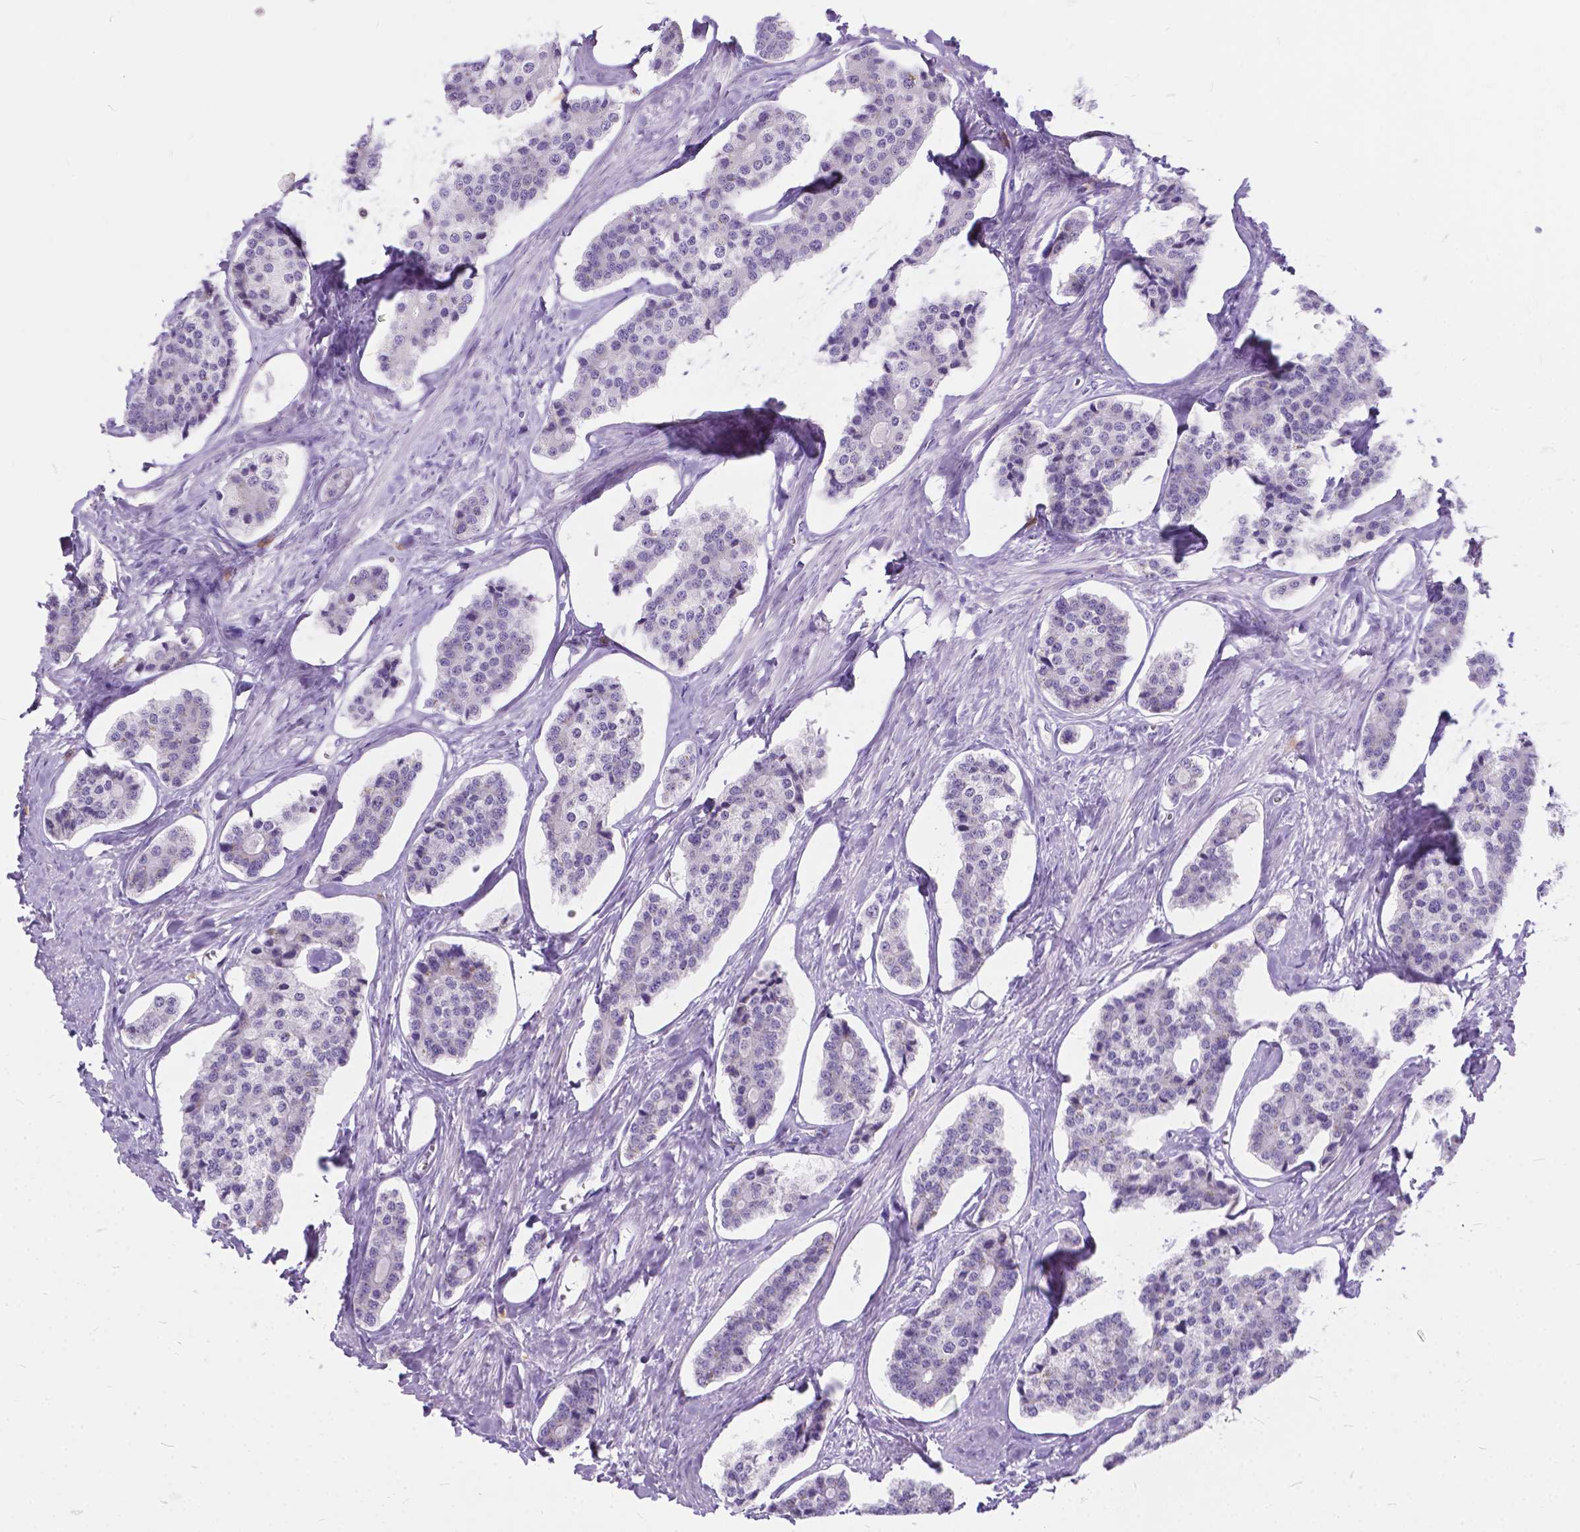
{"staining": {"intensity": "negative", "quantity": "none", "location": "none"}, "tissue": "carcinoid", "cell_type": "Tumor cells", "image_type": "cancer", "snomed": [{"axis": "morphology", "description": "Carcinoid, malignant, NOS"}, {"axis": "topography", "description": "Small intestine"}], "caption": "A high-resolution image shows IHC staining of carcinoid (malignant), which shows no significant positivity in tumor cells.", "gene": "BSND", "patient": {"sex": "female", "age": 65}}